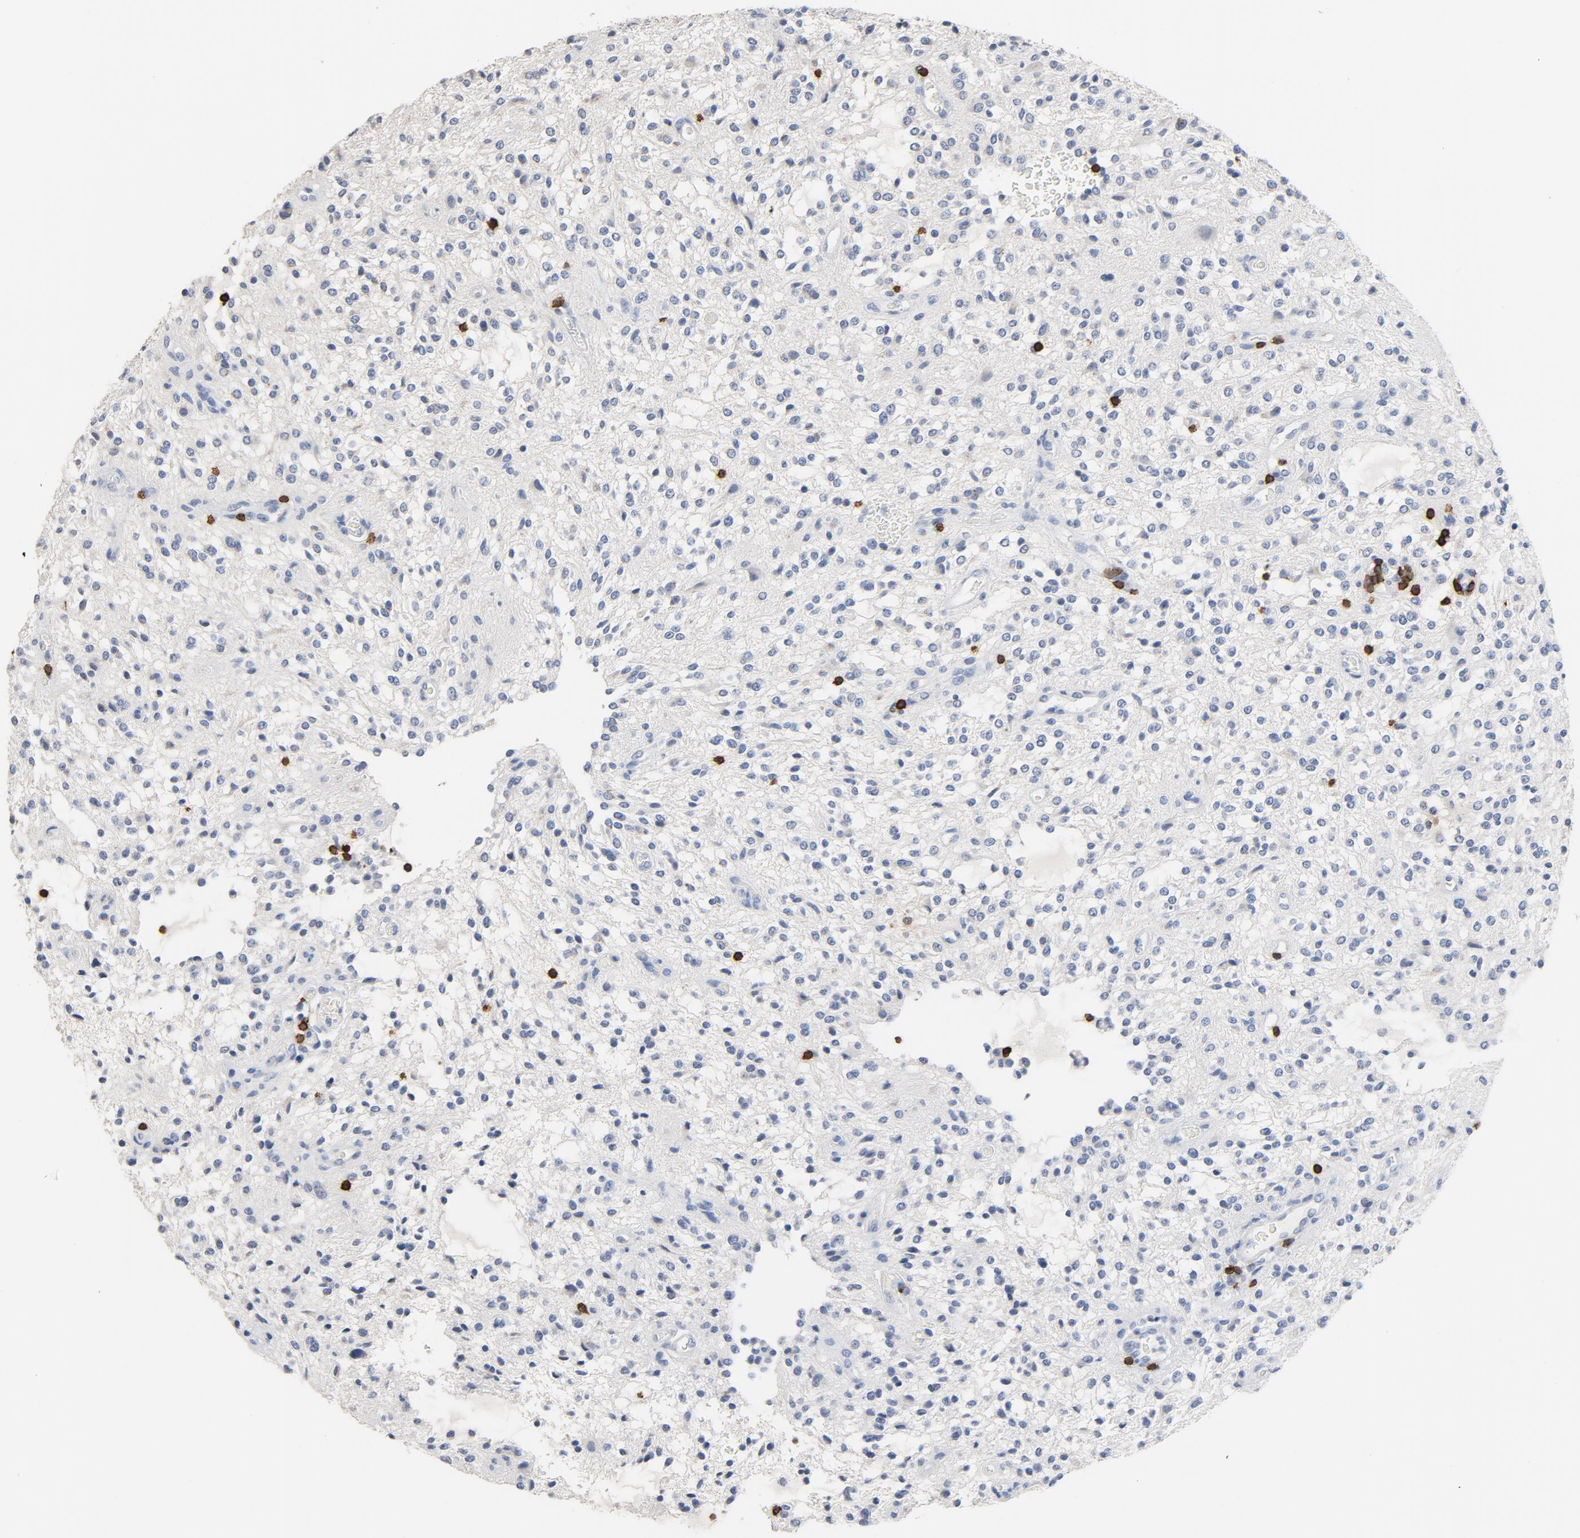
{"staining": {"intensity": "negative", "quantity": "none", "location": "none"}, "tissue": "glioma", "cell_type": "Tumor cells", "image_type": "cancer", "snomed": [{"axis": "morphology", "description": "Glioma, malignant, NOS"}, {"axis": "topography", "description": "Cerebellum"}], "caption": "Glioma (malignant) was stained to show a protein in brown. There is no significant positivity in tumor cells.", "gene": "CD247", "patient": {"sex": "female", "age": 10}}